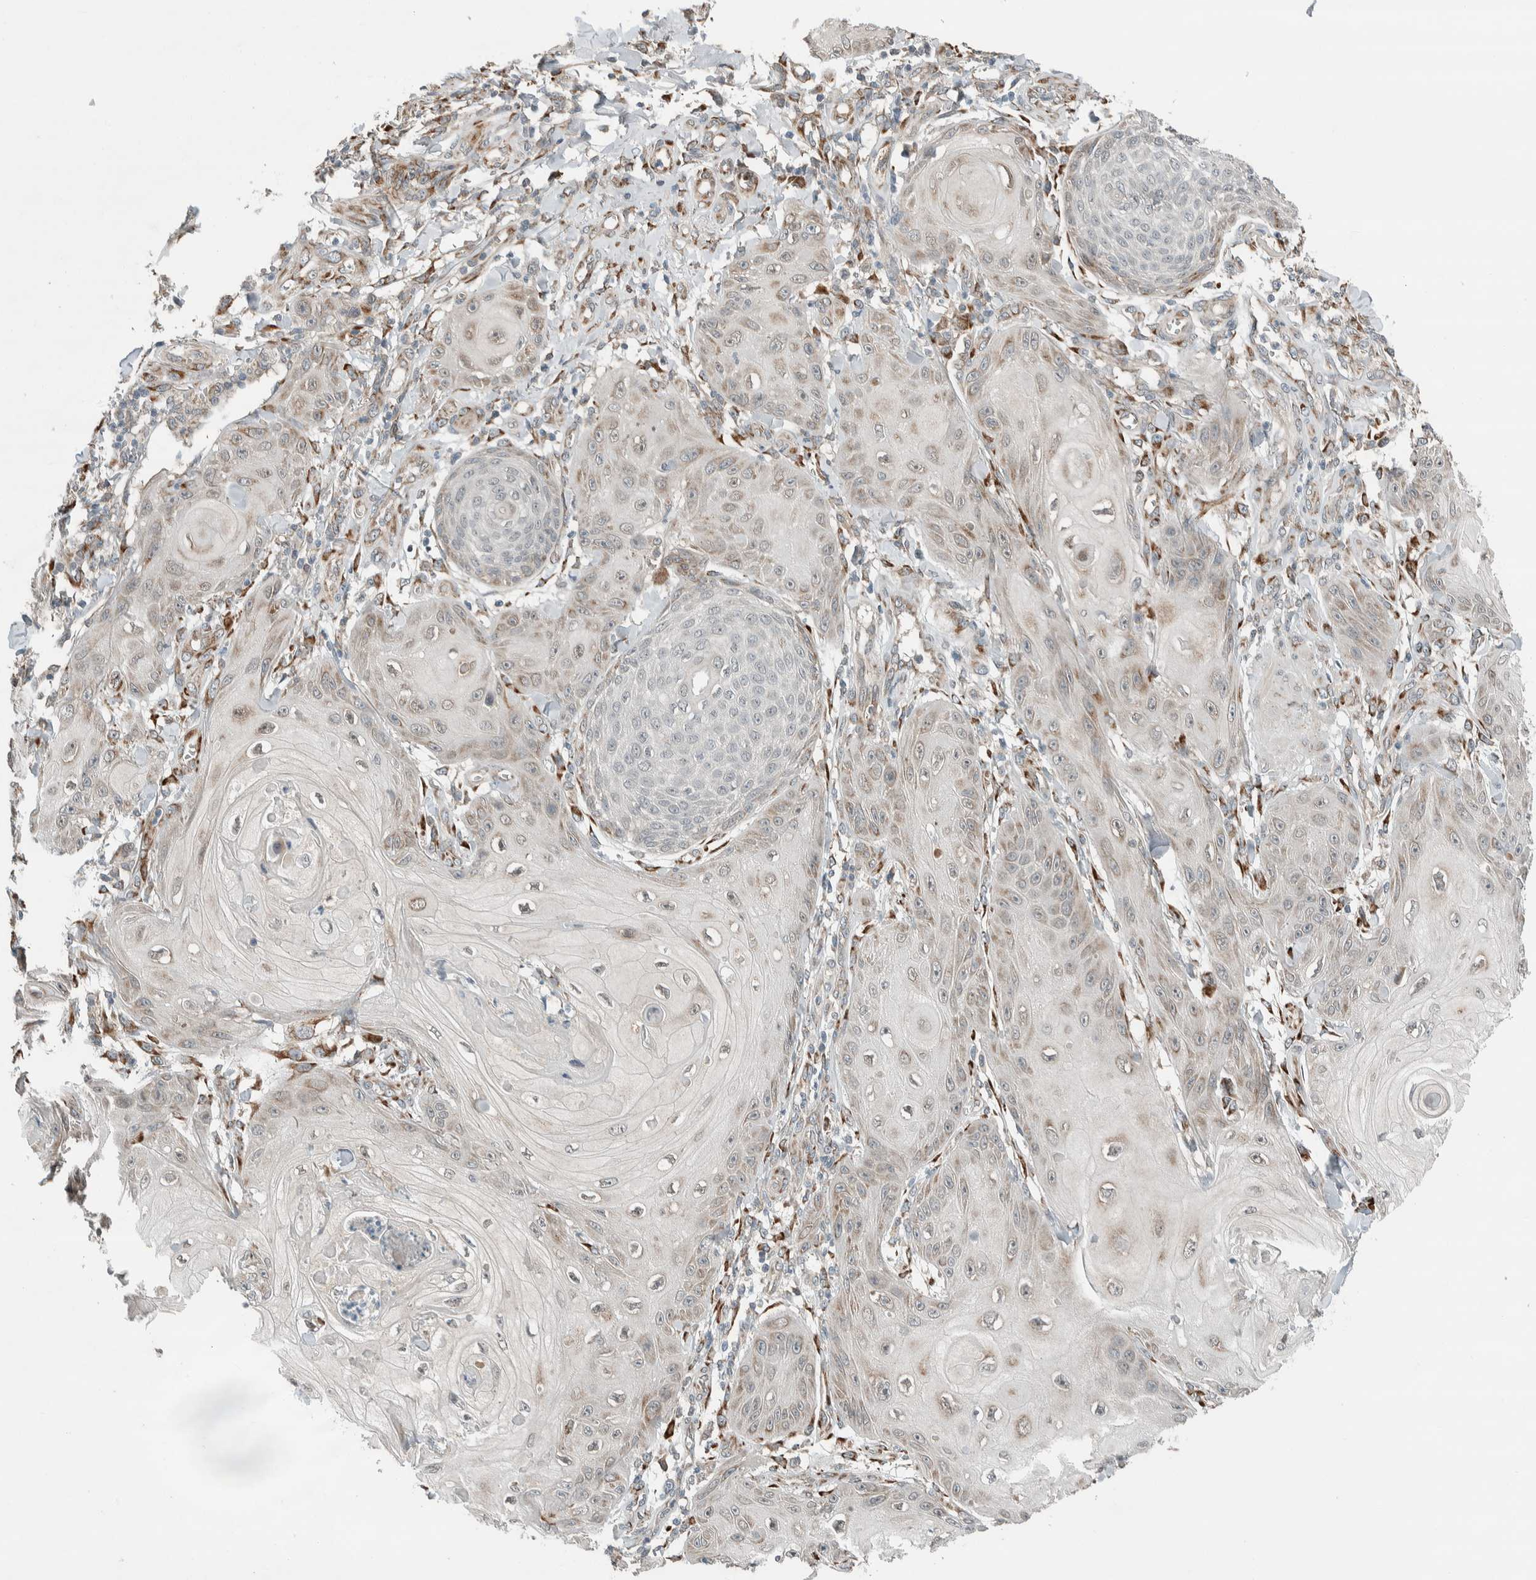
{"staining": {"intensity": "weak", "quantity": "25%-75%", "location": "cytoplasmic/membranous"}, "tissue": "skin cancer", "cell_type": "Tumor cells", "image_type": "cancer", "snomed": [{"axis": "morphology", "description": "Squamous cell carcinoma, NOS"}, {"axis": "topography", "description": "Skin"}], "caption": "IHC image of human skin cancer (squamous cell carcinoma) stained for a protein (brown), which exhibits low levels of weak cytoplasmic/membranous positivity in approximately 25%-75% of tumor cells.", "gene": "CTBP2", "patient": {"sex": "male", "age": 74}}